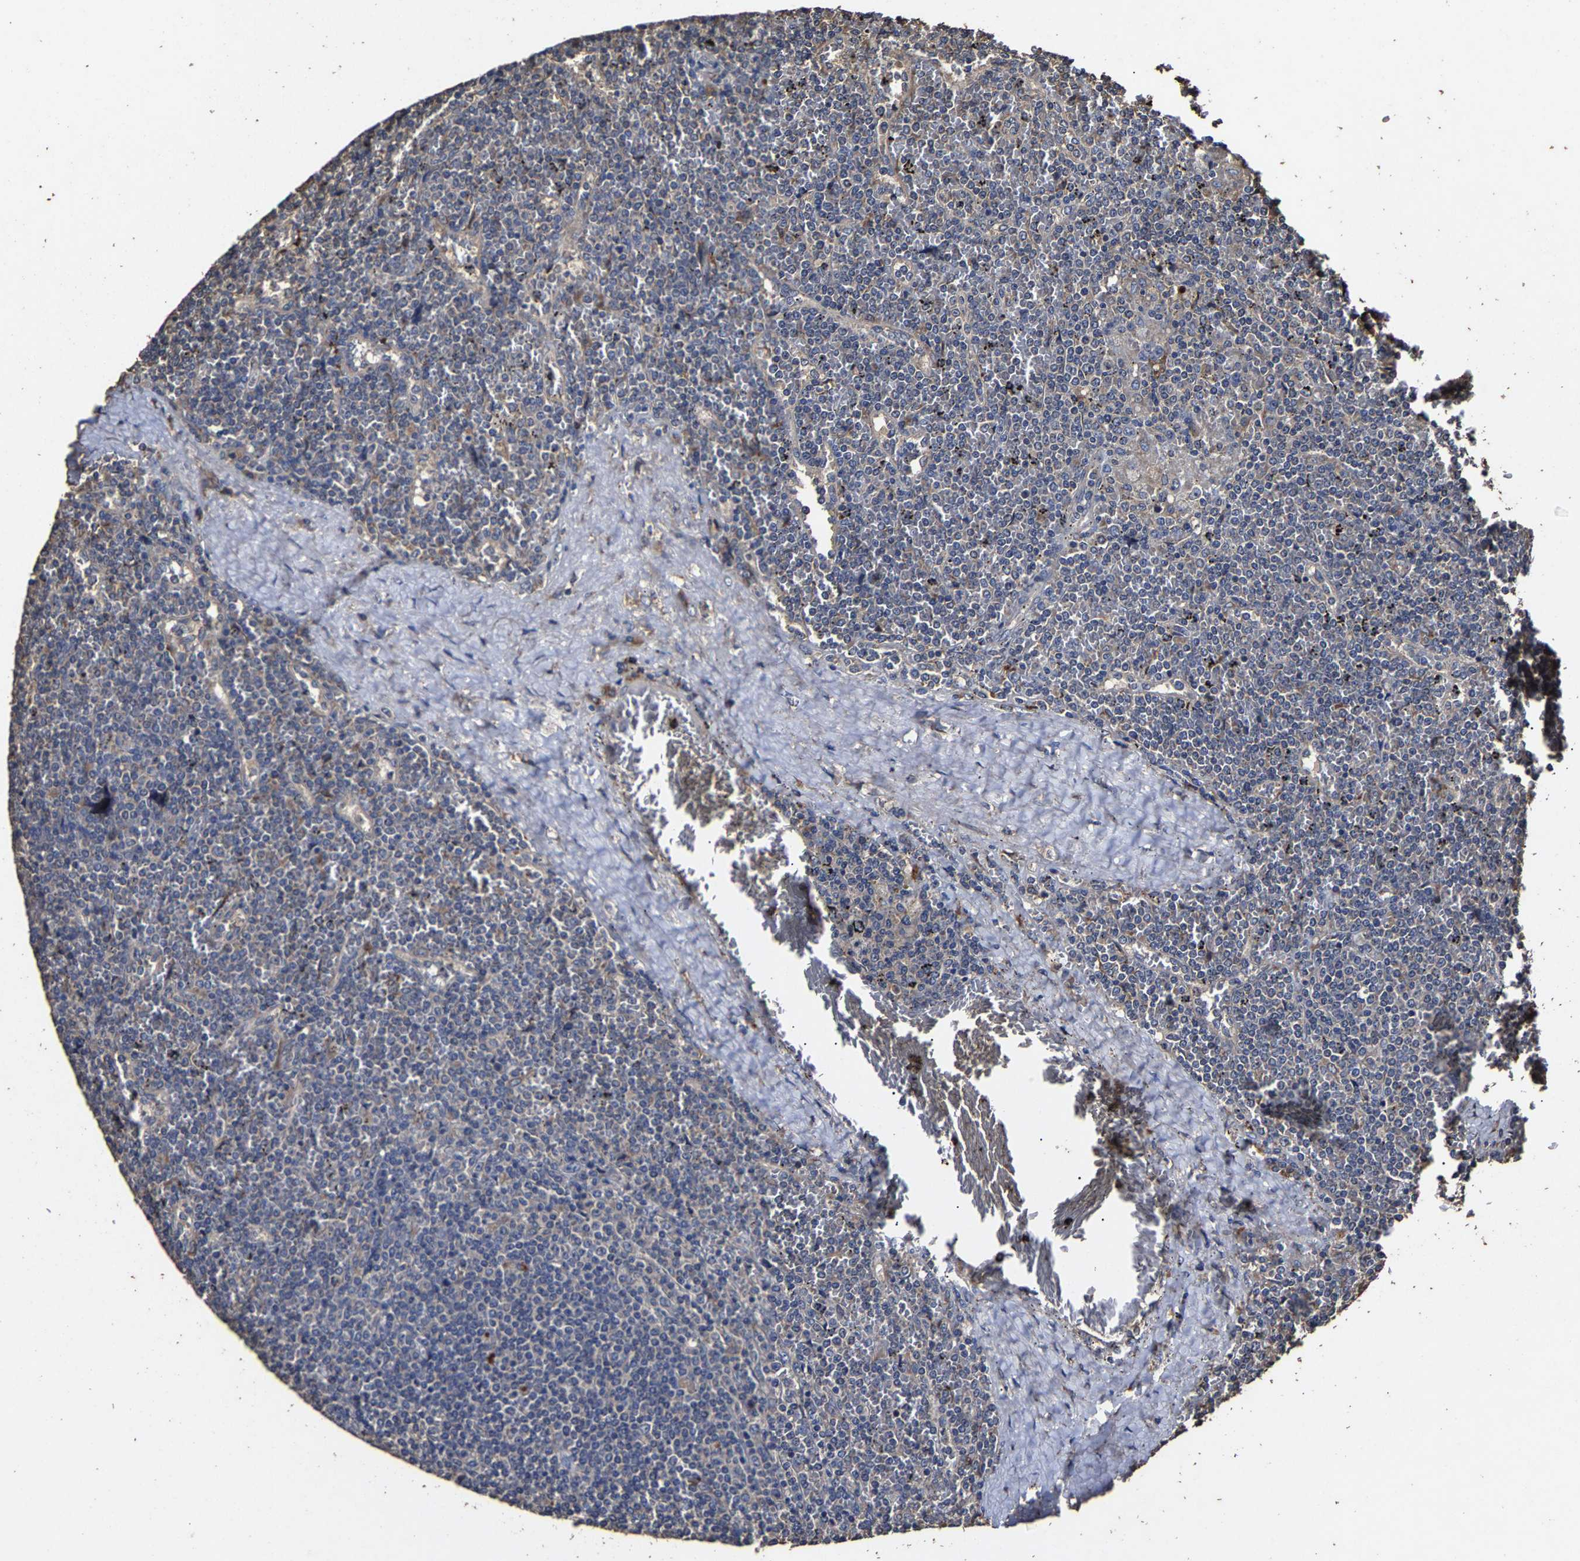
{"staining": {"intensity": "negative", "quantity": "none", "location": "none"}, "tissue": "lymphoma", "cell_type": "Tumor cells", "image_type": "cancer", "snomed": [{"axis": "morphology", "description": "Malignant lymphoma, non-Hodgkin's type, Low grade"}, {"axis": "topography", "description": "Spleen"}], "caption": "This is a image of IHC staining of low-grade malignant lymphoma, non-Hodgkin's type, which shows no staining in tumor cells.", "gene": "PPM1K", "patient": {"sex": "female", "age": 19}}